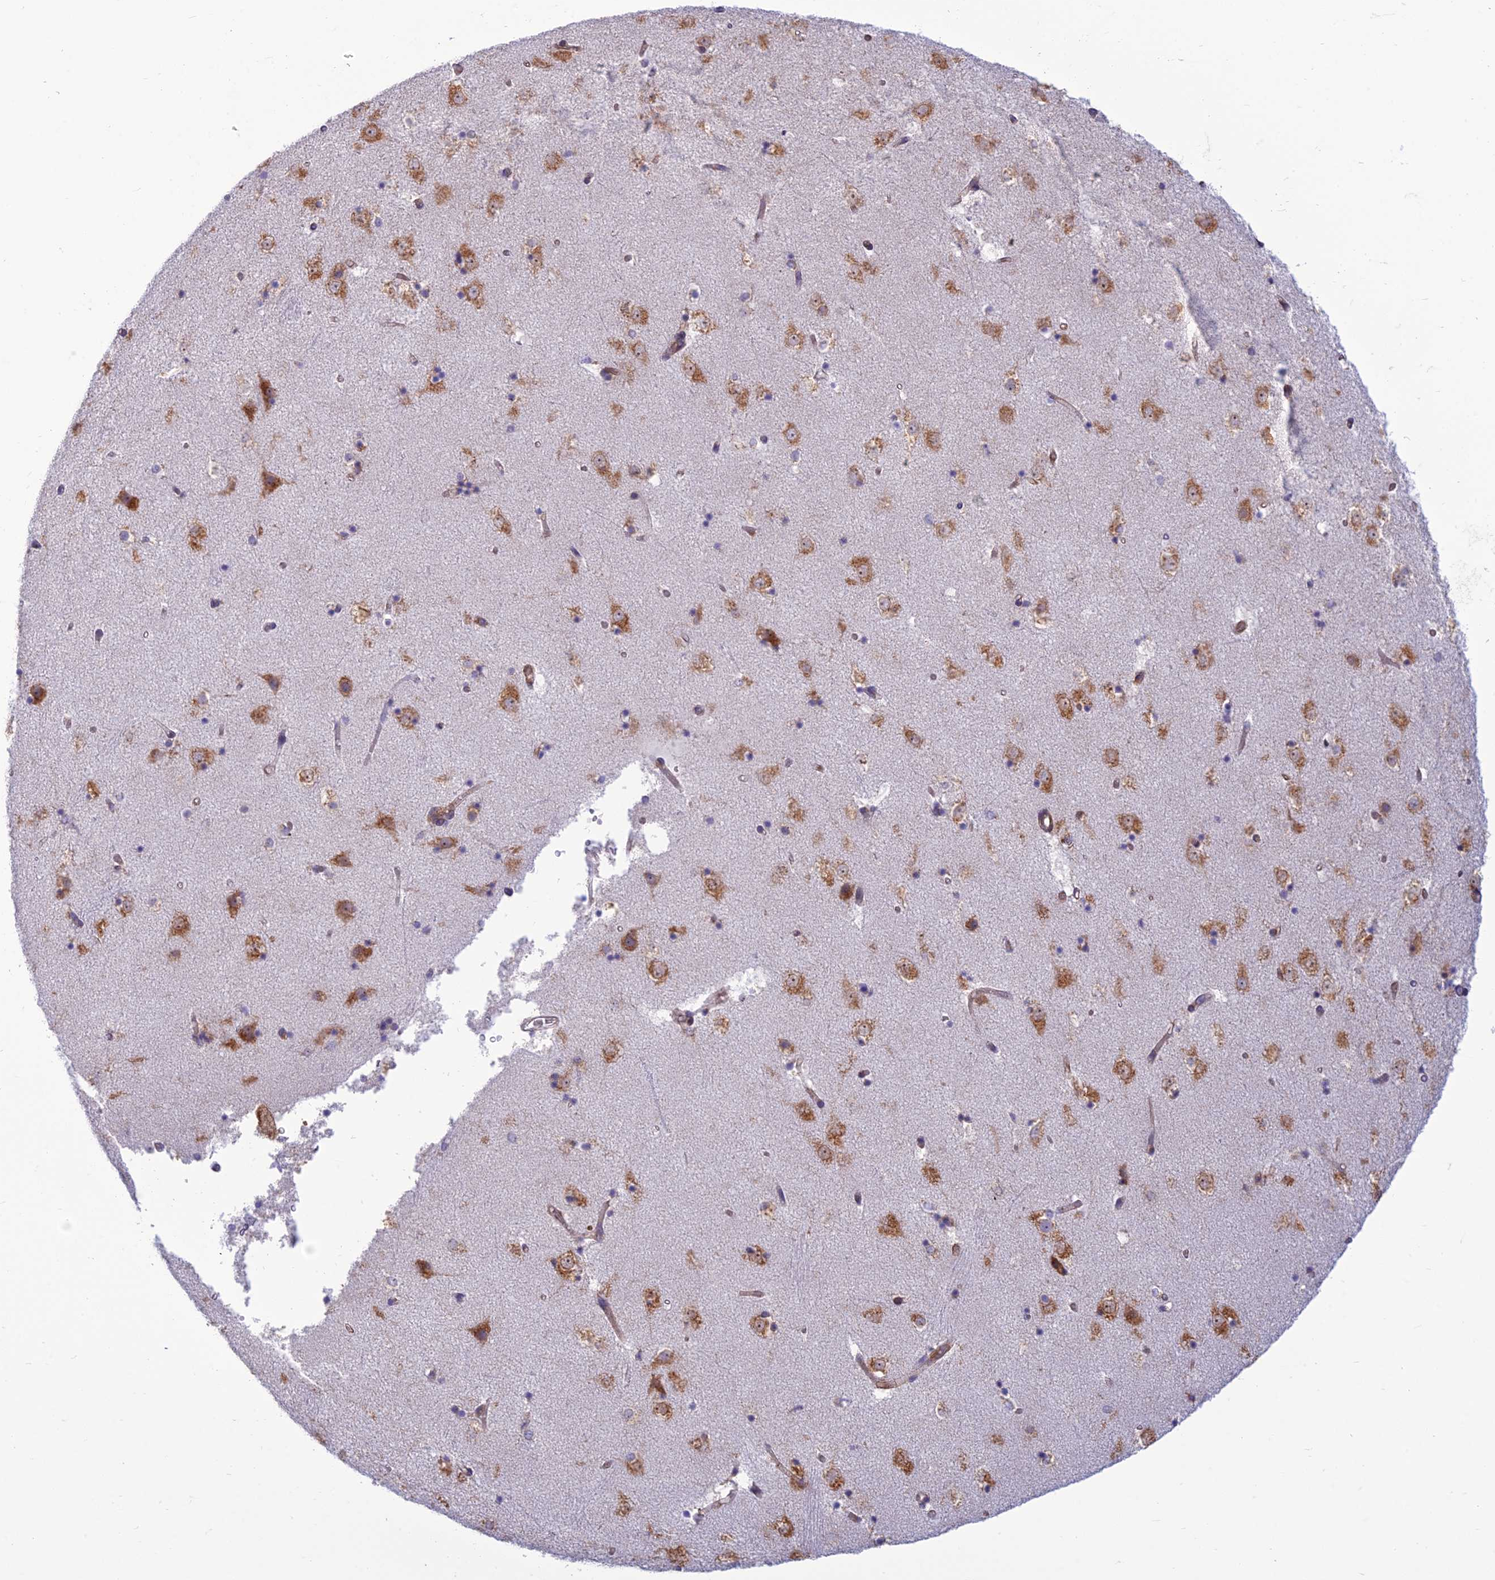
{"staining": {"intensity": "moderate", "quantity": "<25%", "location": "cytoplasmic/membranous"}, "tissue": "caudate", "cell_type": "Glial cells", "image_type": "normal", "snomed": [{"axis": "morphology", "description": "Normal tissue, NOS"}, {"axis": "topography", "description": "Lateral ventricle wall"}], "caption": "A brown stain shows moderate cytoplasmic/membranous expression of a protein in glial cells of unremarkable human caudate. Nuclei are stained in blue.", "gene": "RPL17", "patient": {"sex": "female", "age": 52}}